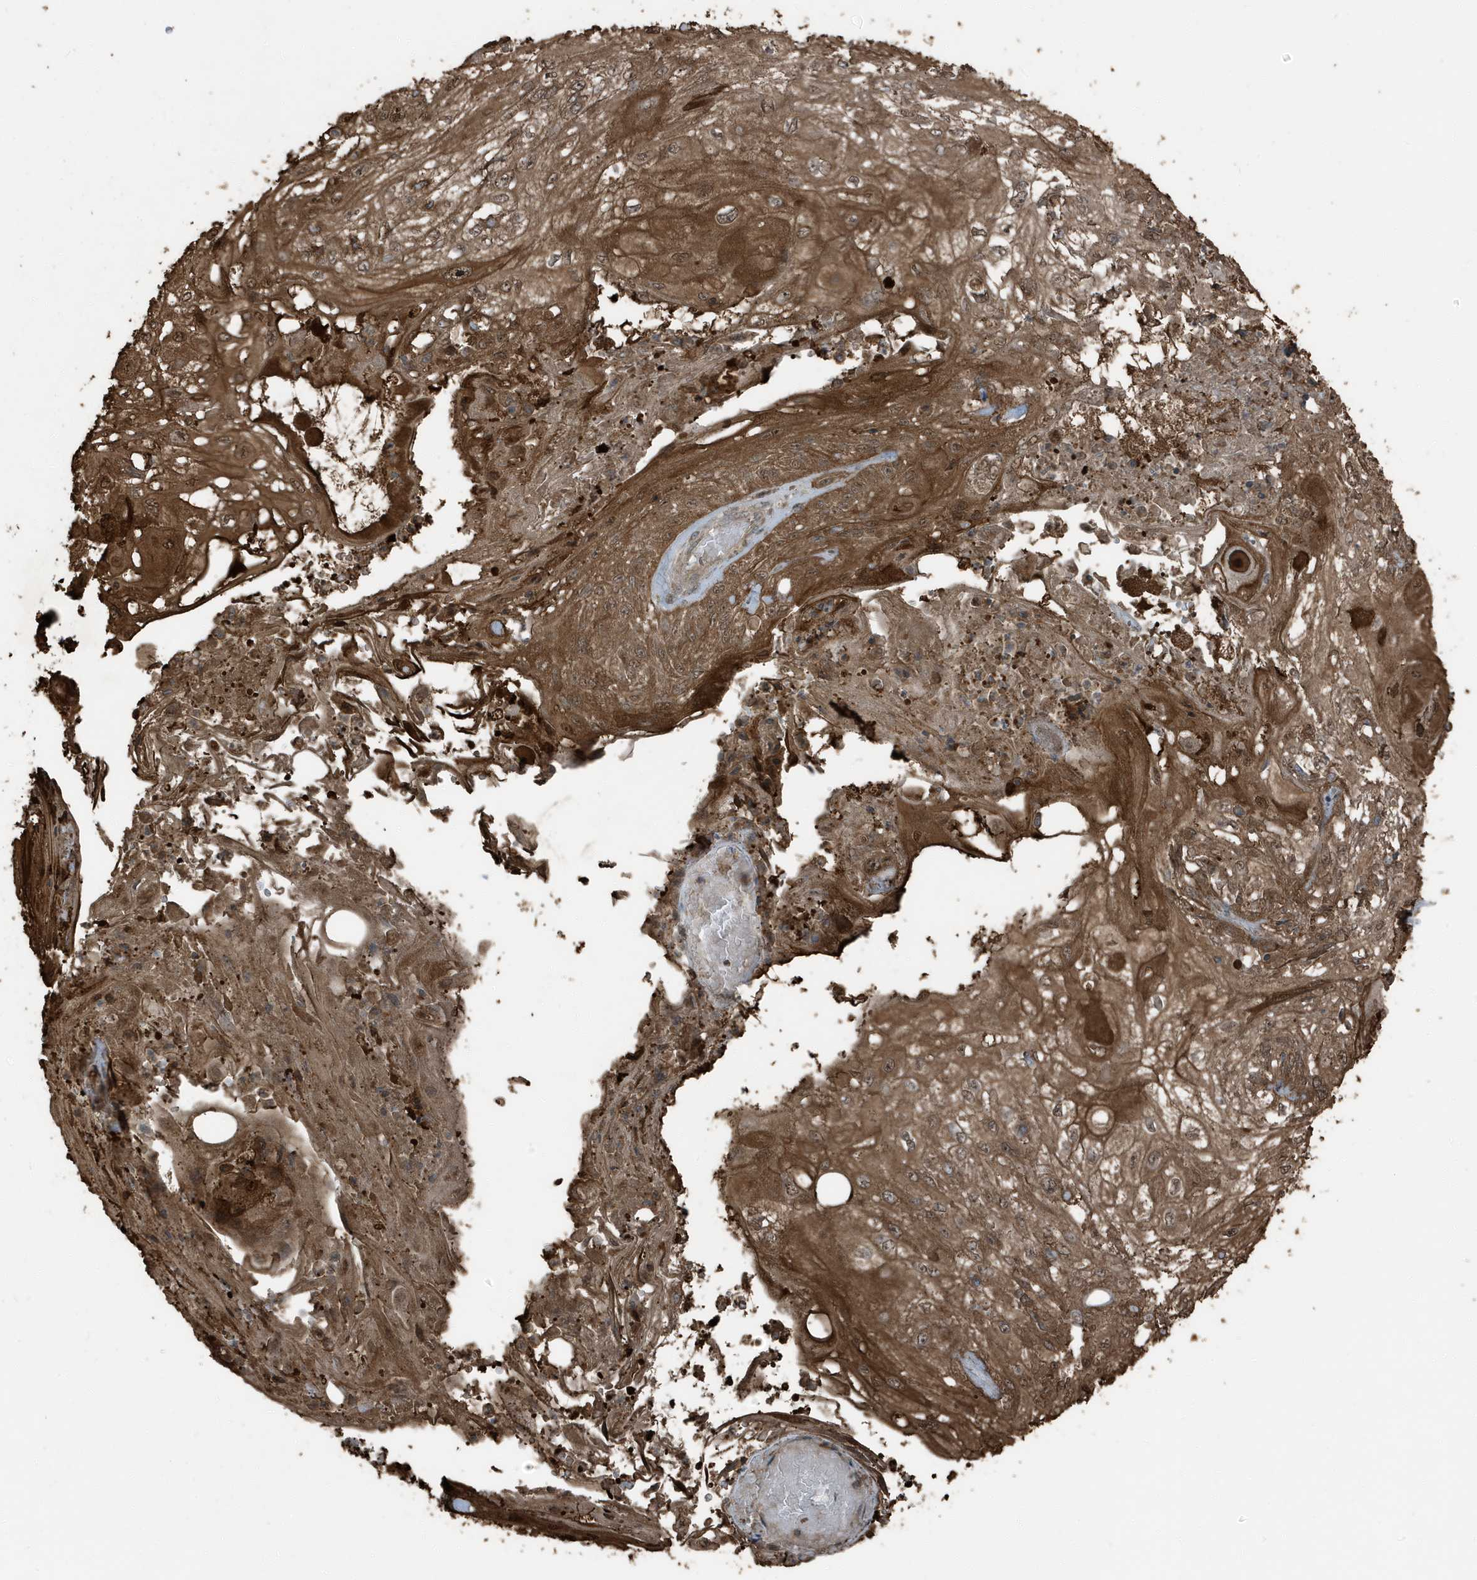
{"staining": {"intensity": "strong", "quantity": ">75%", "location": "cytoplasmic/membranous"}, "tissue": "skin cancer", "cell_type": "Tumor cells", "image_type": "cancer", "snomed": [{"axis": "morphology", "description": "Squamous cell carcinoma, NOS"}, {"axis": "morphology", "description": "Squamous cell carcinoma, metastatic, NOS"}, {"axis": "topography", "description": "Skin"}, {"axis": "topography", "description": "Lymph node"}], "caption": "IHC of skin metastatic squamous cell carcinoma exhibits high levels of strong cytoplasmic/membranous positivity in about >75% of tumor cells.", "gene": "AZI2", "patient": {"sex": "male", "age": 75}}